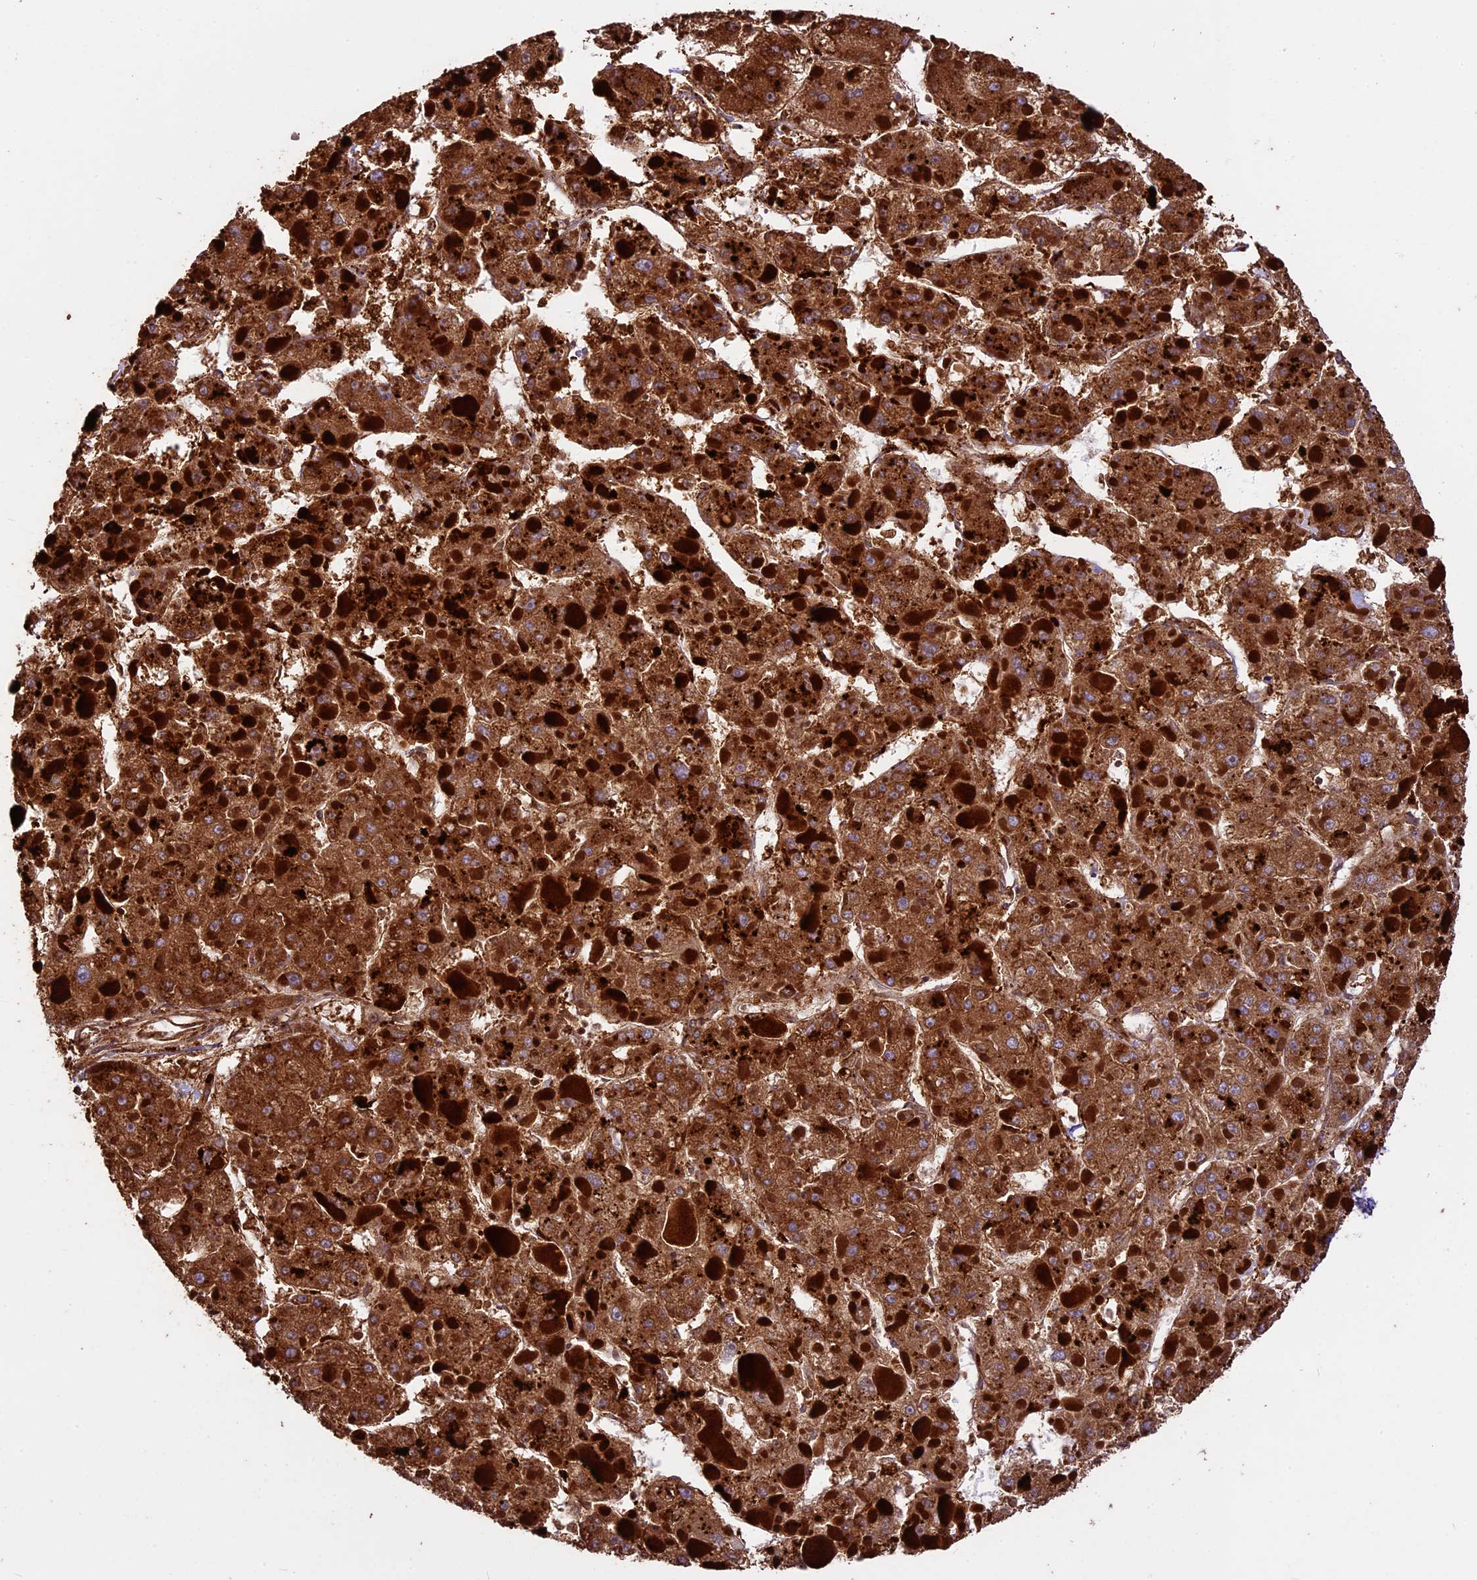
{"staining": {"intensity": "strong", "quantity": ">75%", "location": "cytoplasmic/membranous"}, "tissue": "liver cancer", "cell_type": "Tumor cells", "image_type": "cancer", "snomed": [{"axis": "morphology", "description": "Carcinoma, Hepatocellular, NOS"}, {"axis": "topography", "description": "Liver"}], "caption": "Immunohistochemical staining of liver cancer (hepatocellular carcinoma) shows high levels of strong cytoplasmic/membranous protein expression in approximately >75% of tumor cells.", "gene": "KARS1", "patient": {"sex": "female", "age": 73}}